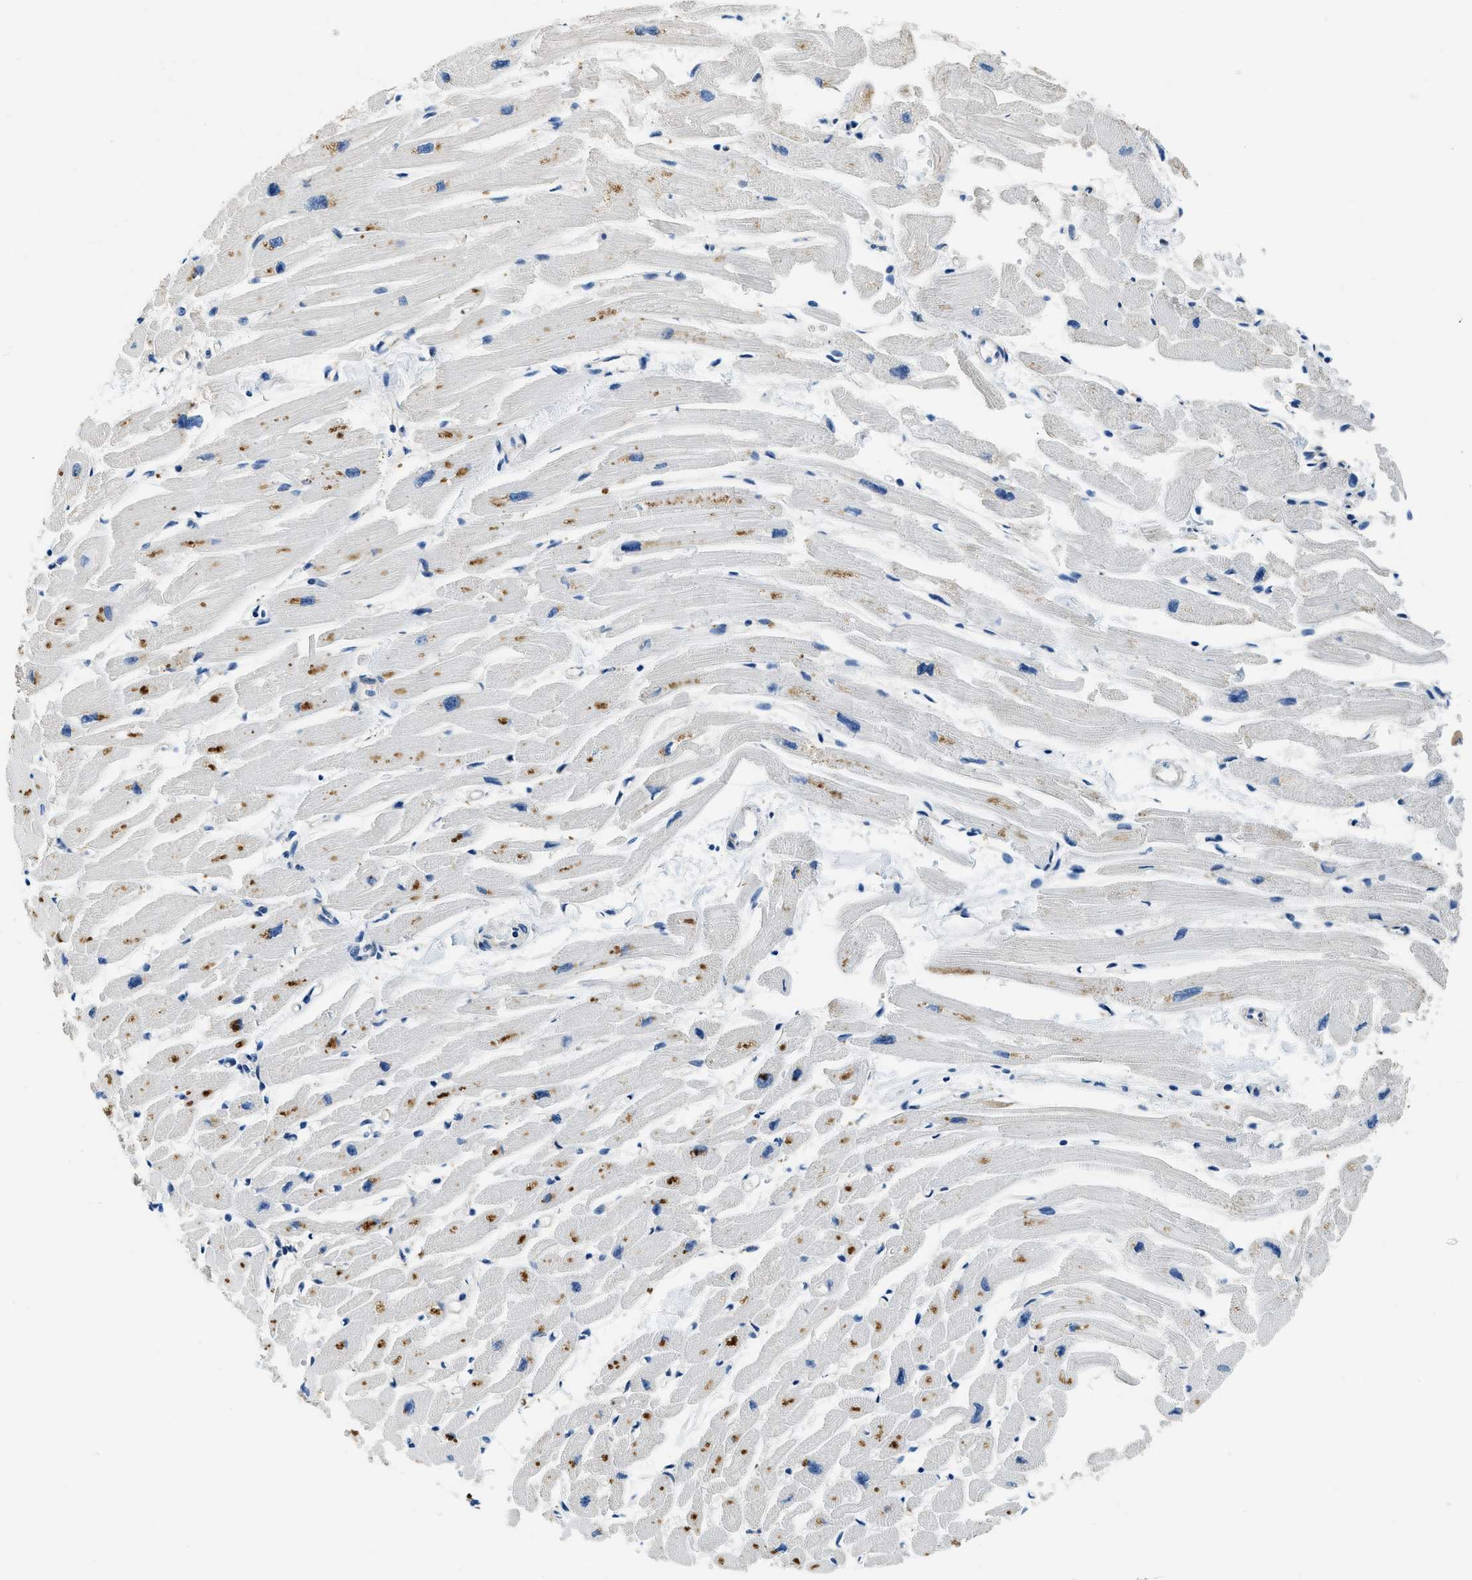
{"staining": {"intensity": "moderate", "quantity": "<25%", "location": "cytoplasmic/membranous"}, "tissue": "heart muscle", "cell_type": "Cardiomyocytes", "image_type": "normal", "snomed": [{"axis": "morphology", "description": "Normal tissue, NOS"}, {"axis": "topography", "description": "Heart"}], "caption": "A low amount of moderate cytoplasmic/membranous staining is present in about <25% of cardiomyocytes in benign heart muscle.", "gene": "TWF1", "patient": {"sex": "female", "age": 54}}